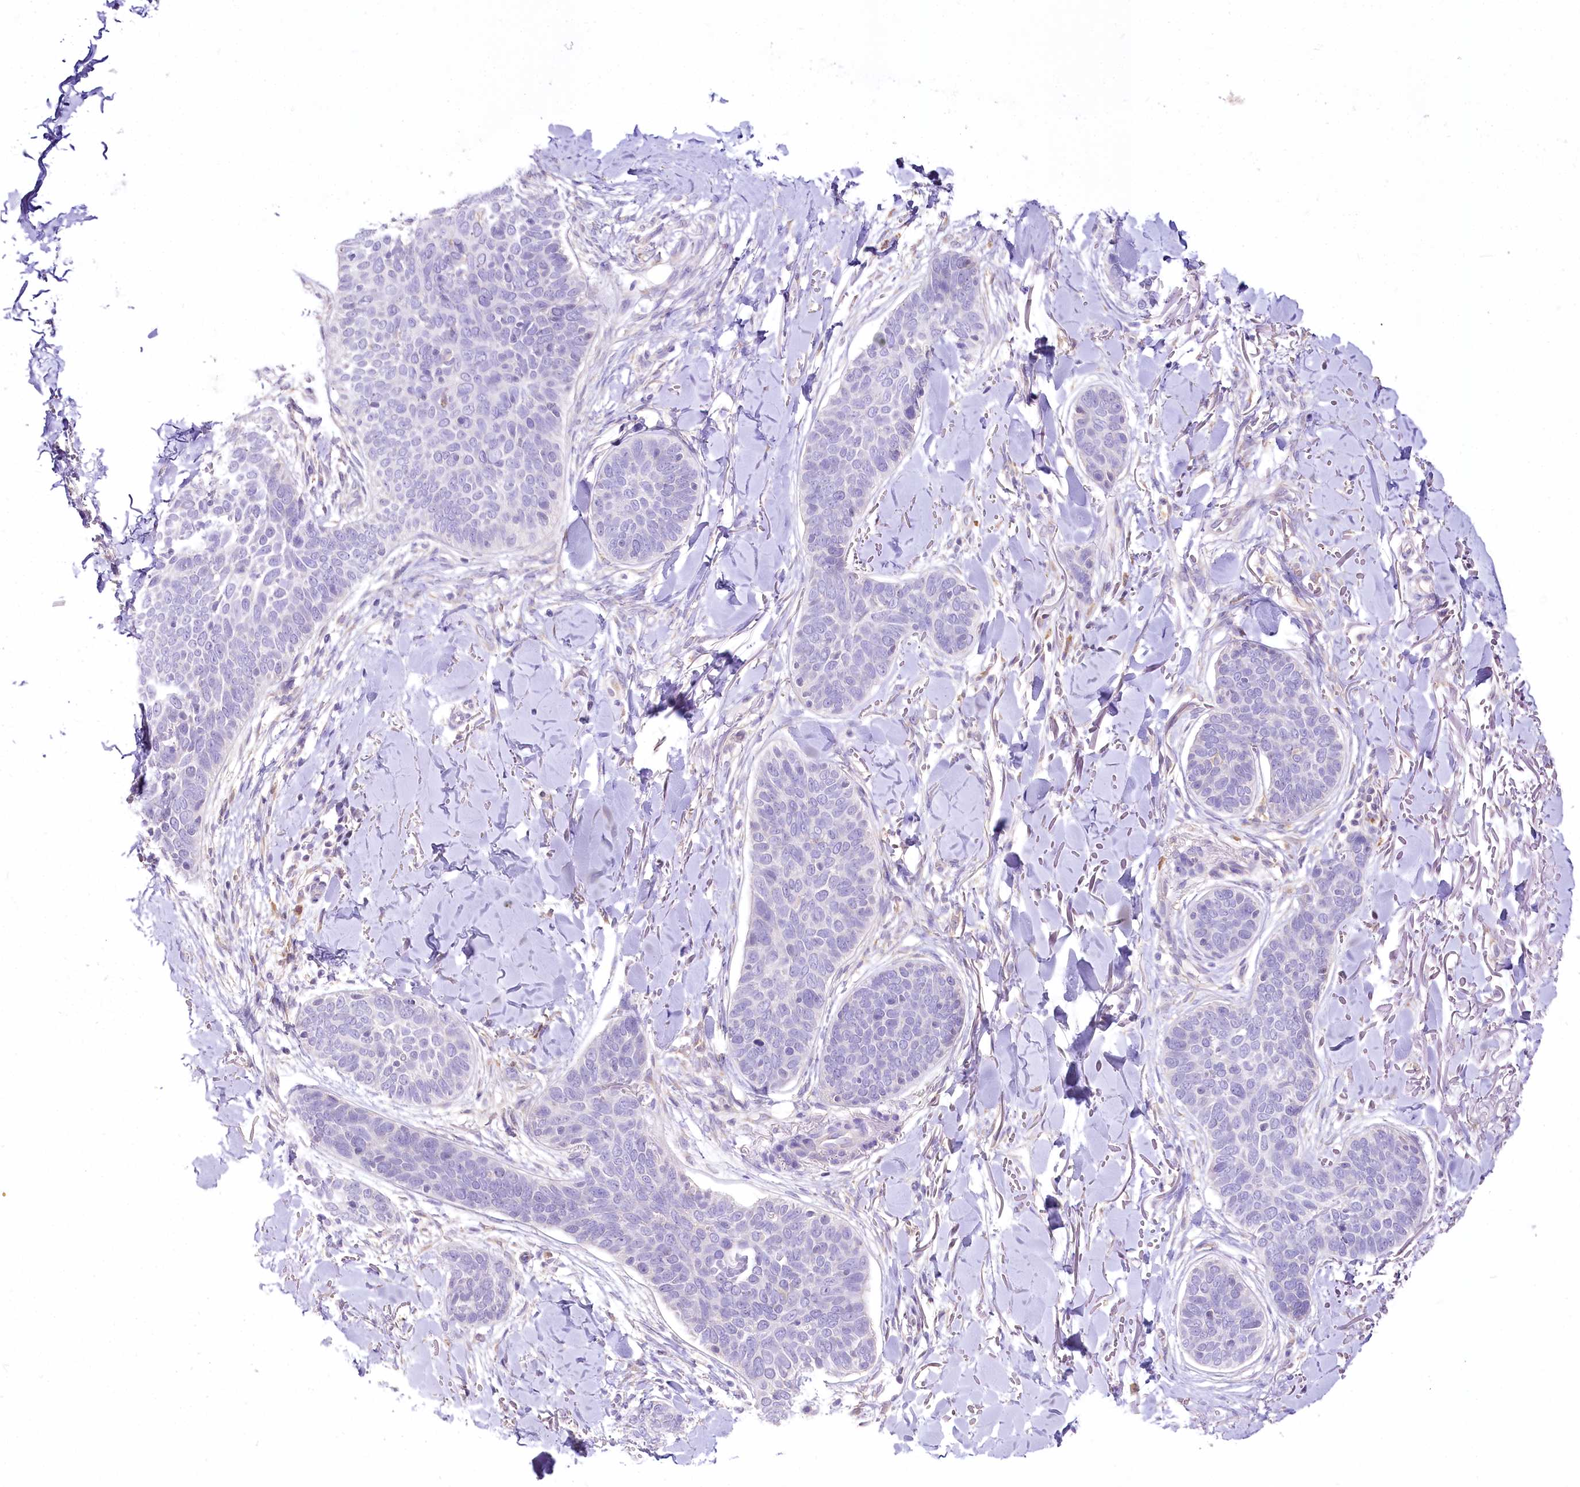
{"staining": {"intensity": "negative", "quantity": "none", "location": "none"}, "tissue": "skin cancer", "cell_type": "Tumor cells", "image_type": "cancer", "snomed": [{"axis": "morphology", "description": "Basal cell carcinoma"}, {"axis": "topography", "description": "Skin"}], "caption": "This is an IHC histopathology image of skin cancer. There is no expression in tumor cells.", "gene": "DPYD", "patient": {"sex": "male", "age": 85}}